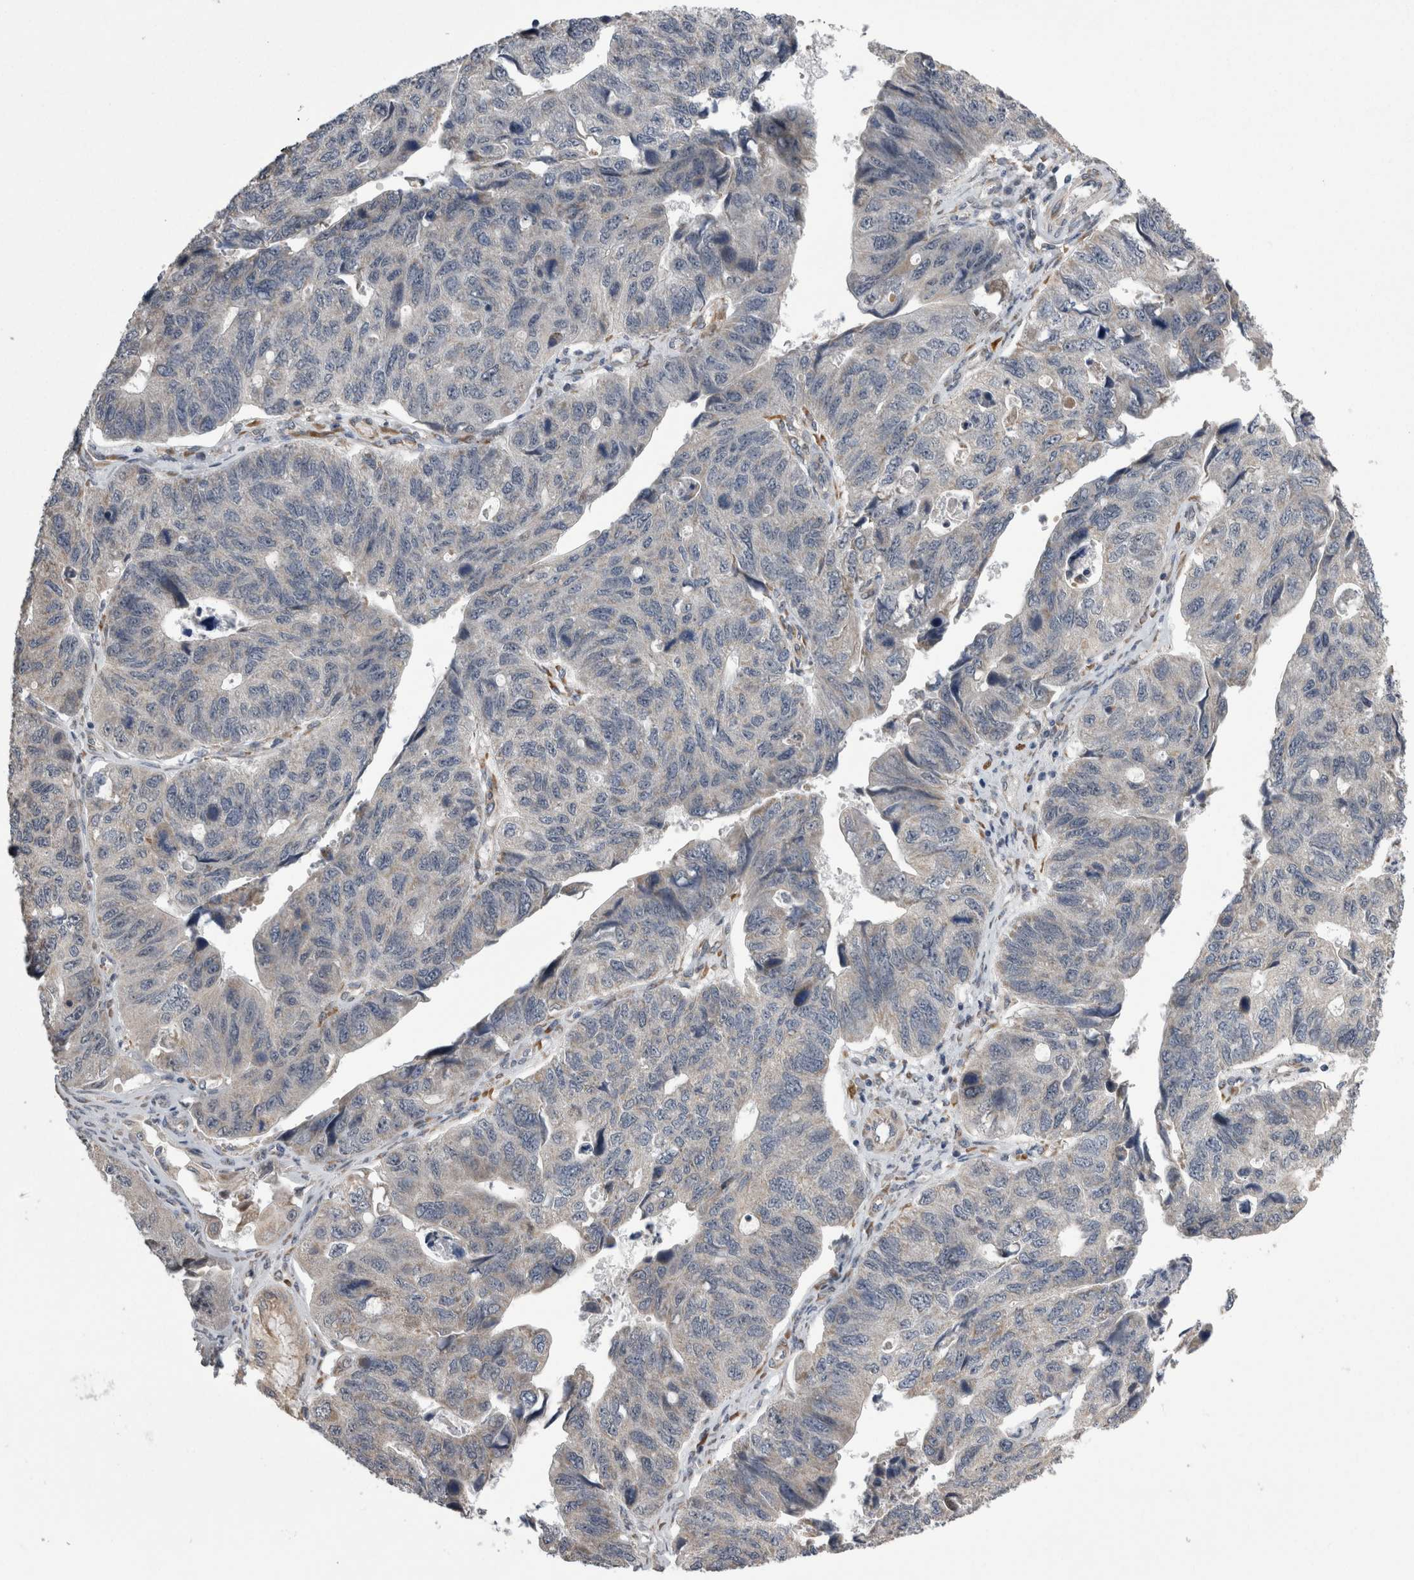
{"staining": {"intensity": "negative", "quantity": "none", "location": "none"}, "tissue": "stomach cancer", "cell_type": "Tumor cells", "image_type": "cancer", "snomed": [{"axis": "morphology", "description": "Adenocarcinoma, NOS"}, {"axis": "topography", "description": "Stomach"}], "caption": "Tumor cells are negative for brown protein staining in stomach cancer. (DAB (3,3'-diaminobenzidine) immunohistochemistry (IHC) visualized using brightfield microscopy, high magnification).", "gene": "ARHGAP29", "patient": {"sex": "male", "age": 59}}